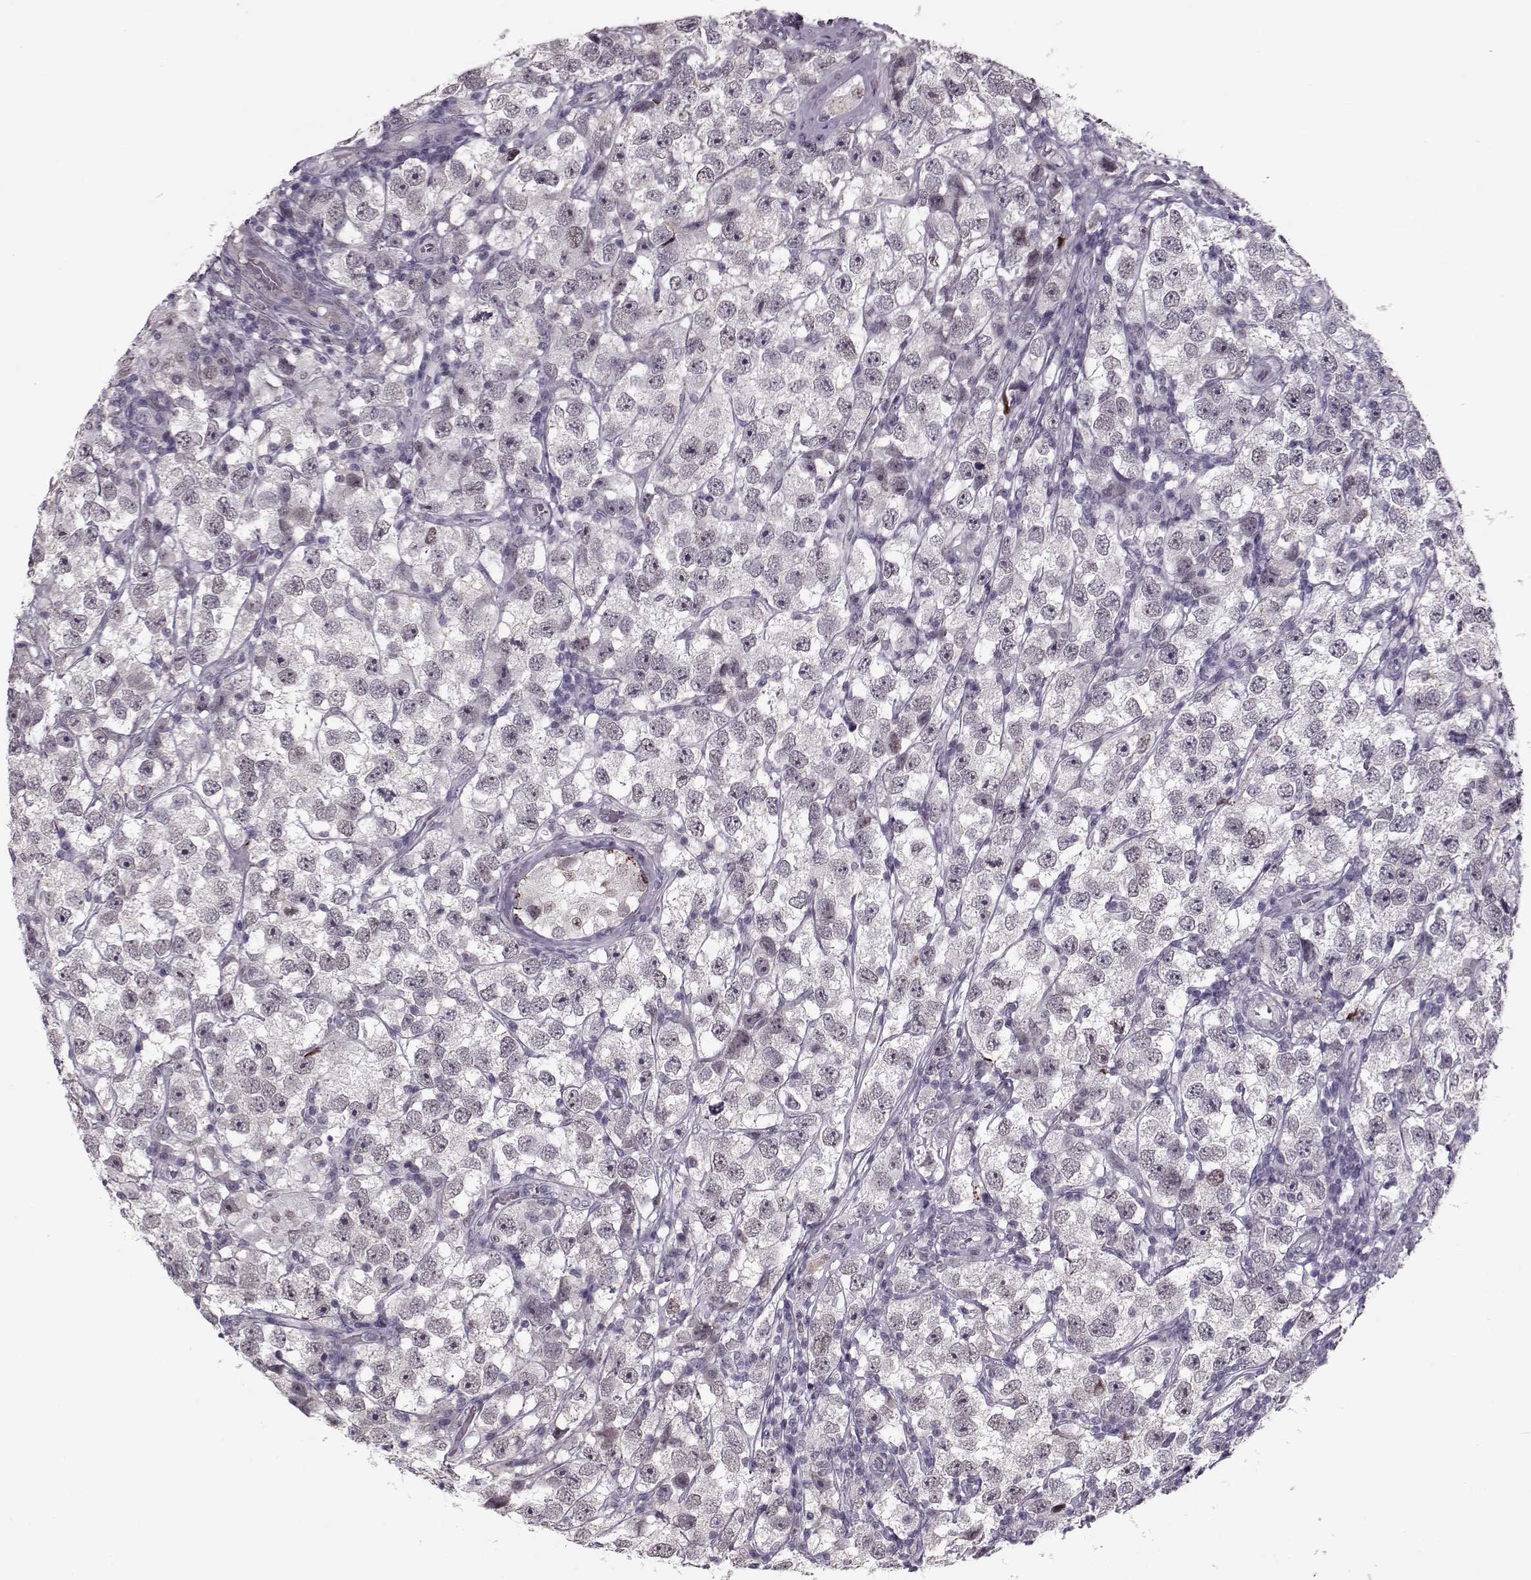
{"staining": {"intensity": "negative", "quantity": "none", "location": "none"}, "tissue": "testis cancer", "cell_type": "Tumor cells", "image_type": "cancer", "snomed": [{"axis": "morphology", "description": "Seminoma, NOS"}, {"axis": "topography", "description": "Testis"}], "caption": "Immunohistochemistry (IHC) photomicrograph of neoplastic tissue: human testis cancer stained with DAB exhibits no significant protein staining in tumor cells. (Brightfield microscopy of DAB IHC at high magnification).", "gene": "DNAI3", "patient": {"sex": "male", "age": 26}}